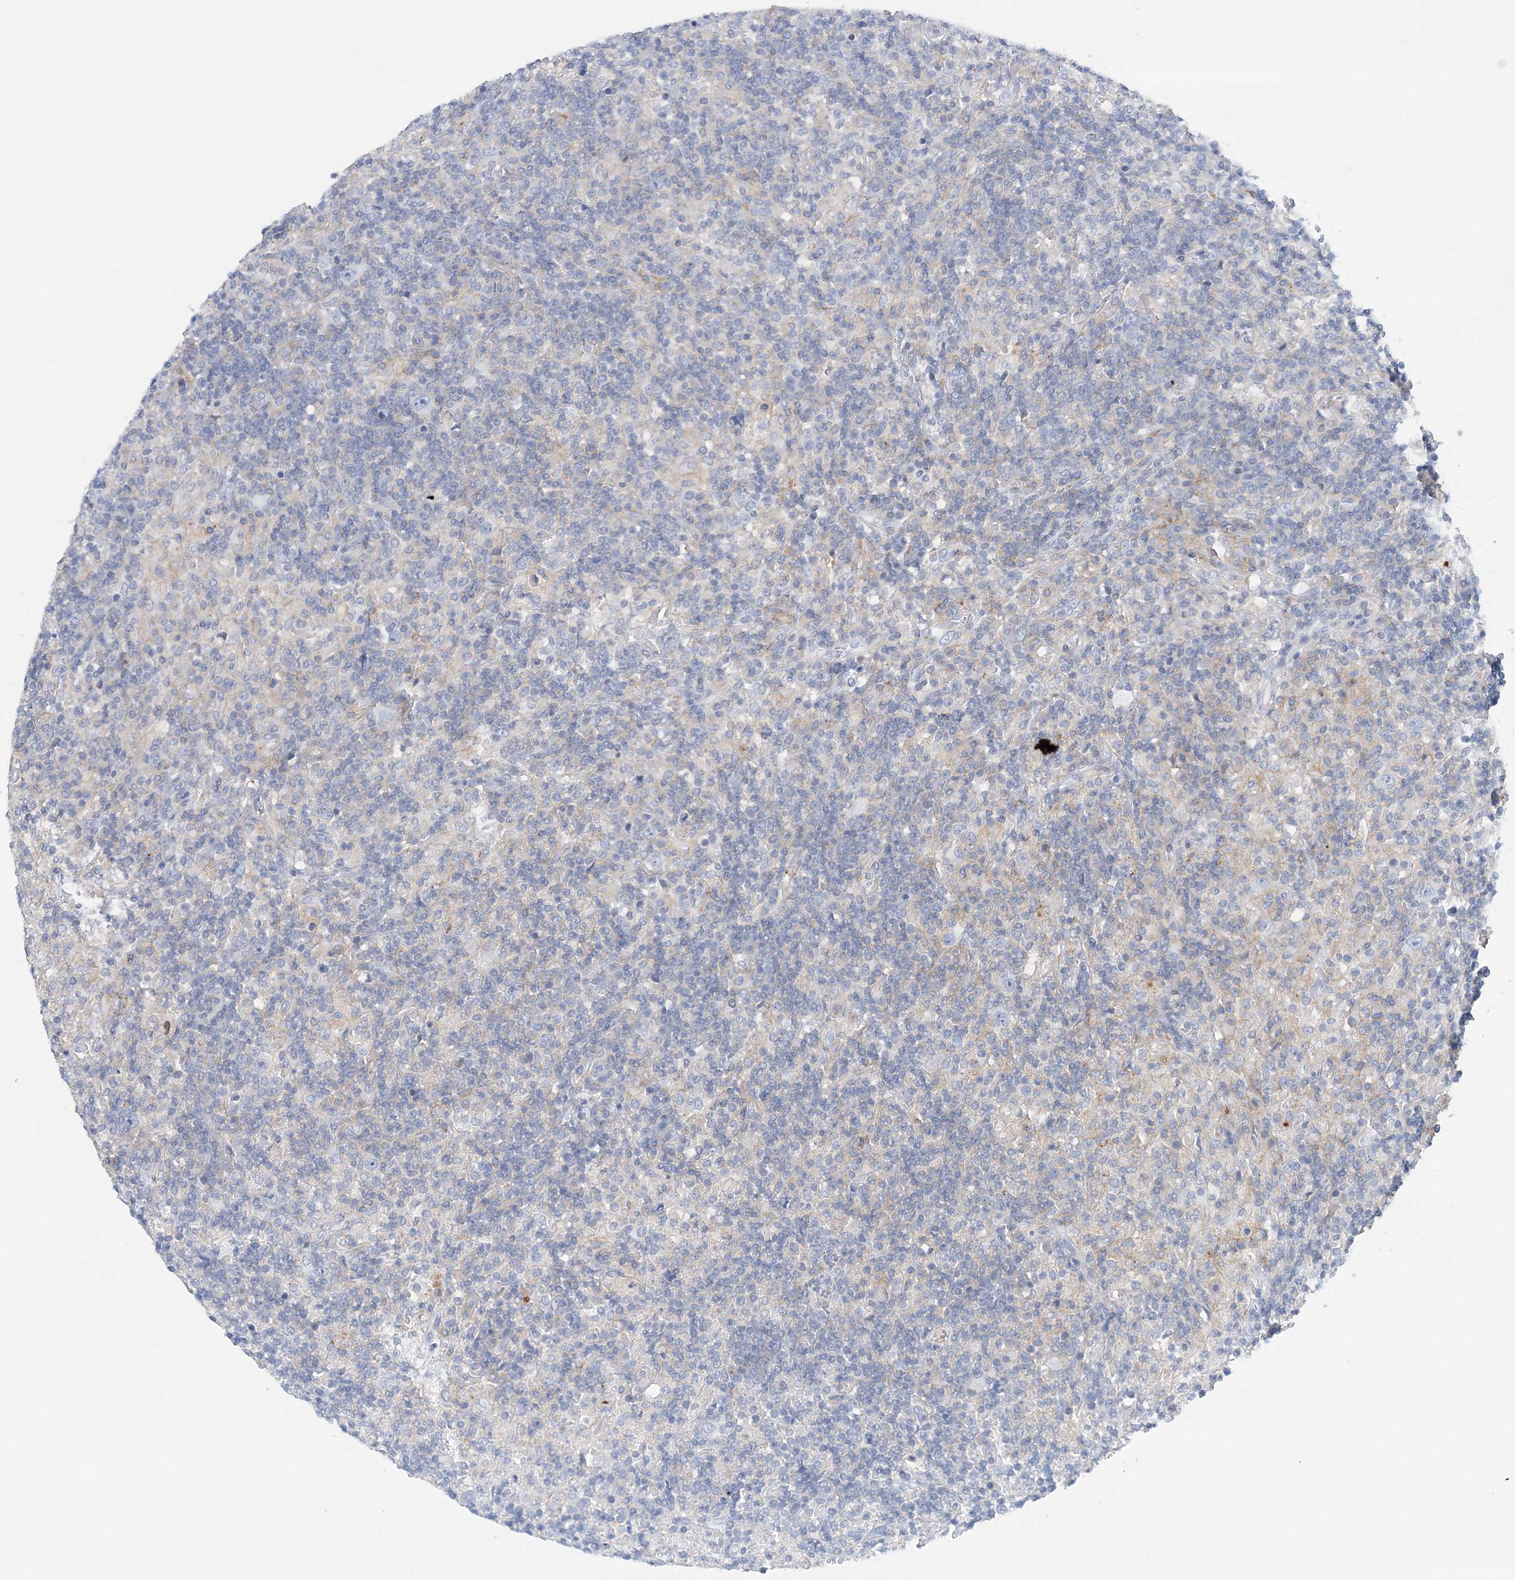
{"staining": {"intensity": "negative", "quantity": "none", "location": "none"}, "tissue": "lymphoma", "cell_type": "Tumor cells", "image_type": "cancer", "snomed": [{"axis": "morphology", "description": "Hodgkin's disease, NOS"}, {"axis": "topography", "description": "Lymph node"}], "caption": "There is no significant expression in tumor cells of lymphoma.", "gene": "C11orf21", "patient": {"sex": "male", "age": 70}}